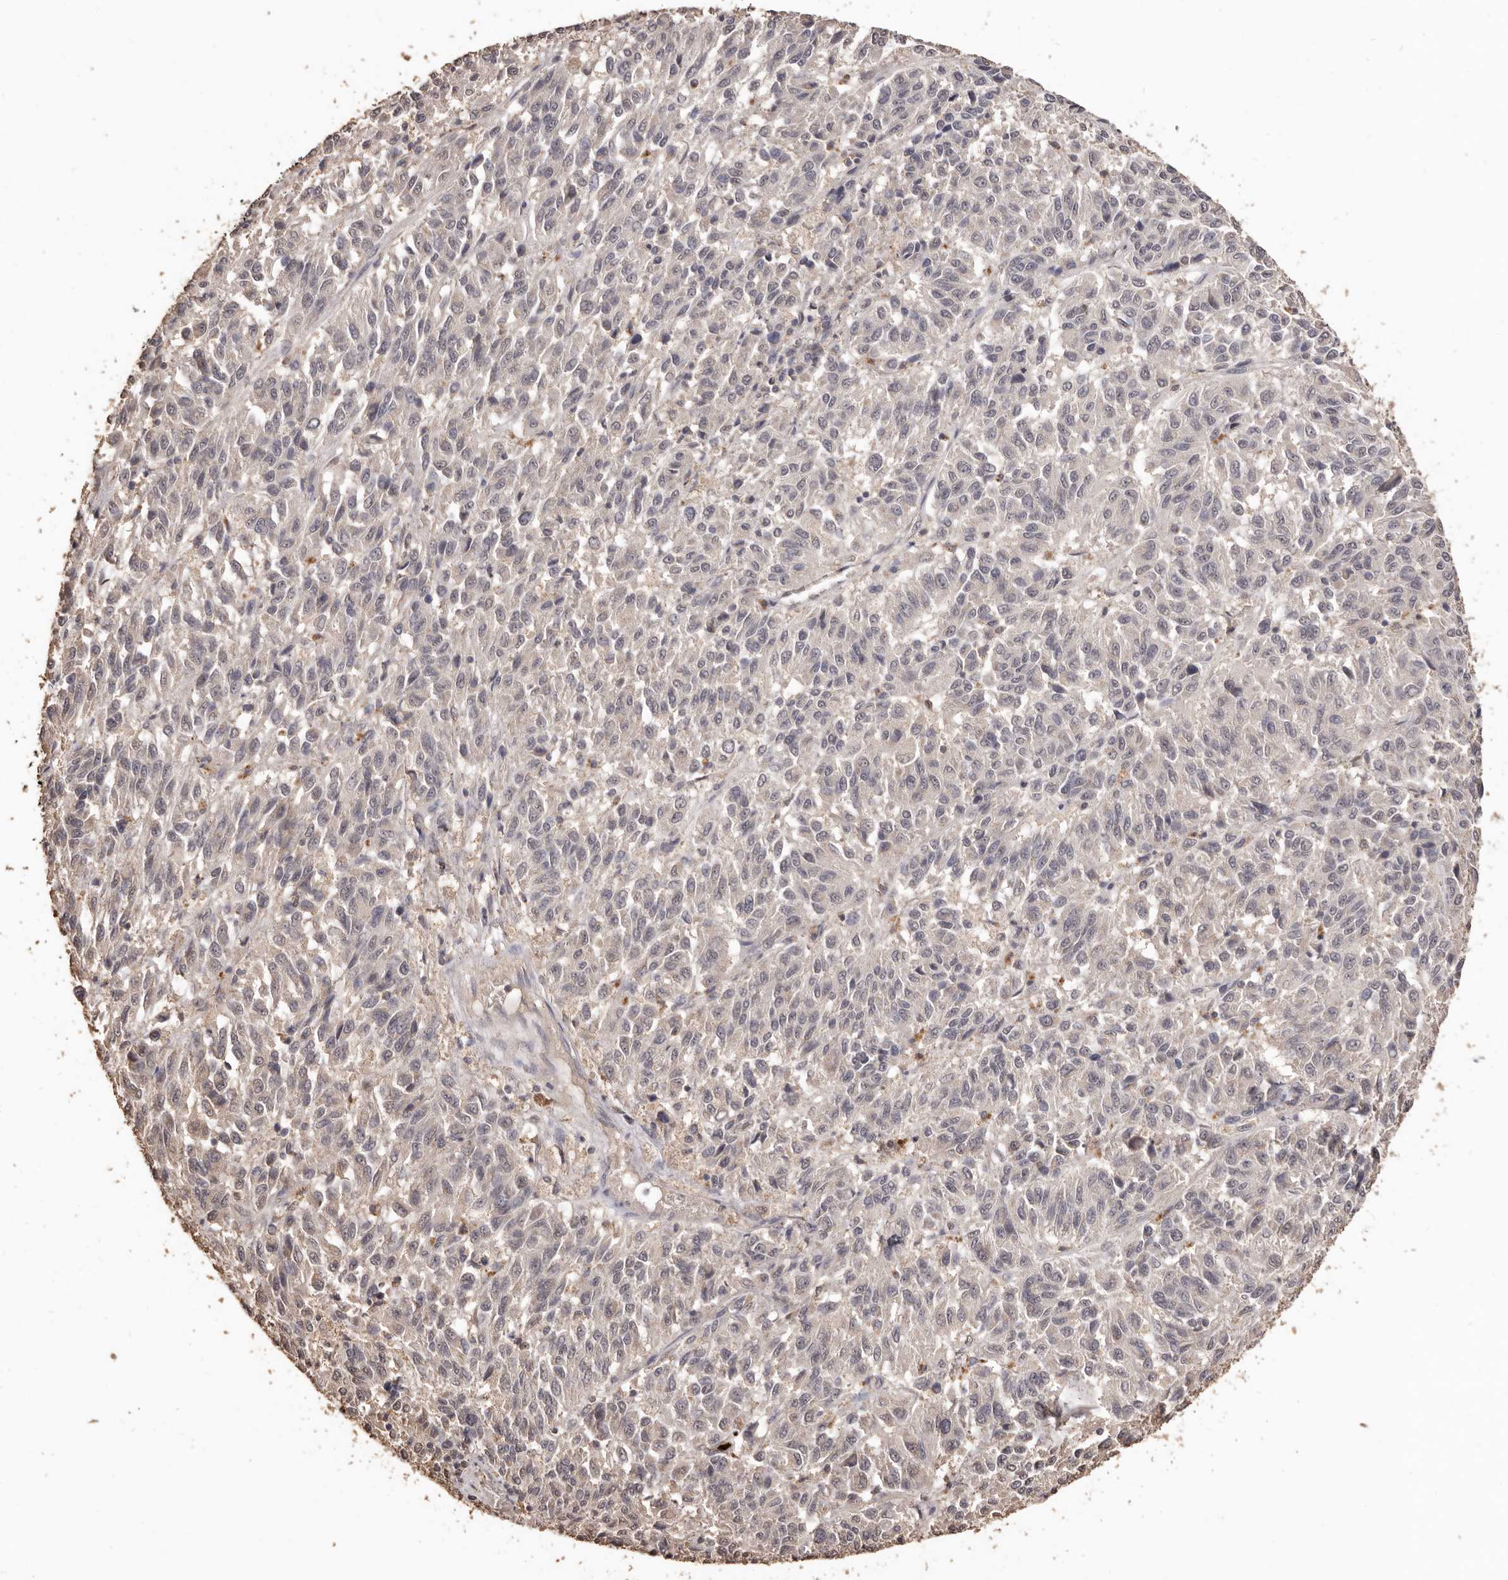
{"staining": {"intensity": "negative", "quantity": "none", "location": "none"}, "tissue": "melanoma", "cell_type": "Tumor cells", "image_type": "cancer", "snomed": [{"axis": "morphology", "description": "Malignant melanoma, Metastatic site"}, {"axis": "topography", "description": "Lung"}], "caption": "An image of human malignant melanoma (metastatic site) is negative for staining in tumor cells.", "gene": "INAVA", "patient": {"sex": "male", "age": 64}}